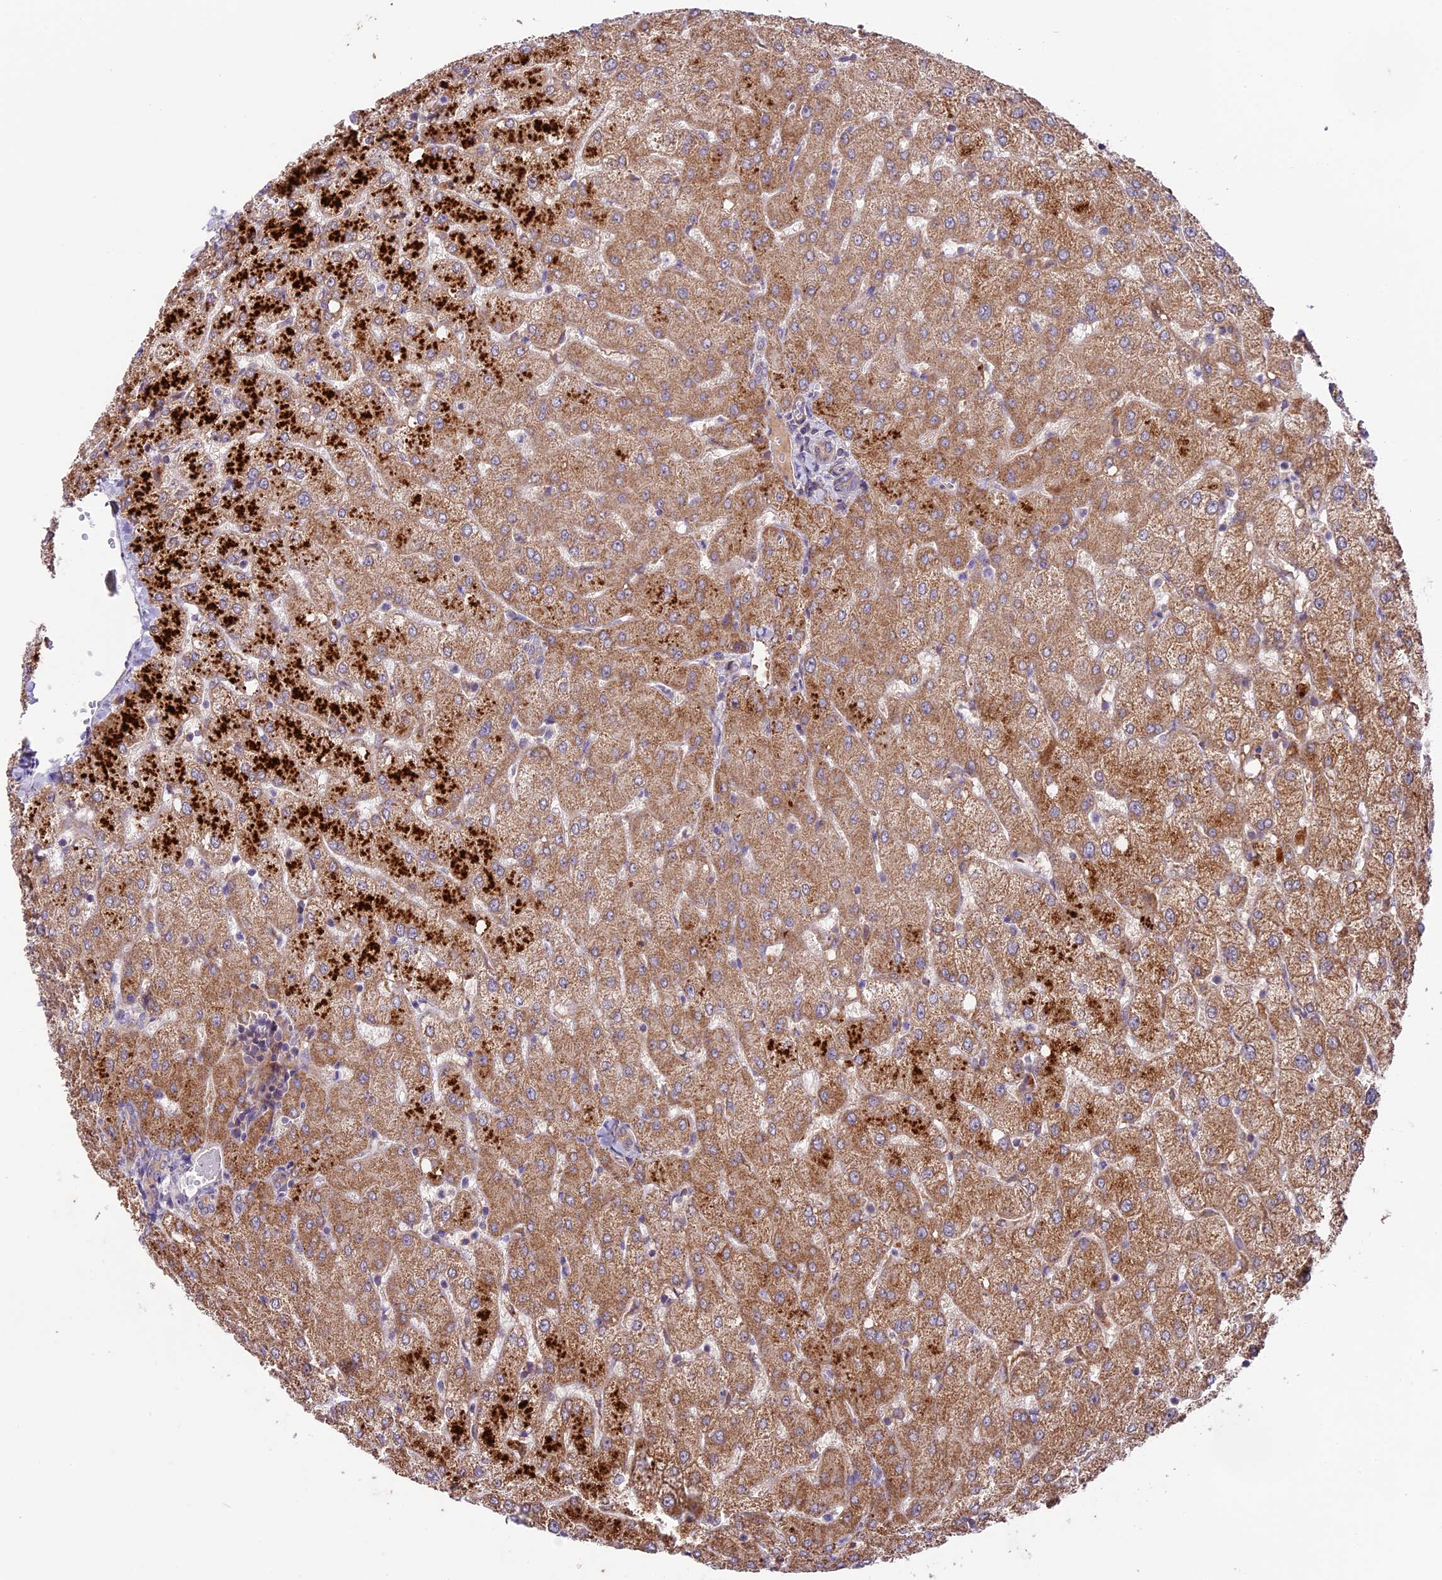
{"staining": {"intensity": "negative", "quantity": "none", "location": "none"}, "tissue": "liver", "cell_type": "Cholangiocytes", "image_type": "normal", "snomed": [{"axis": "morphology", "description": "Normal tissue, NOS"}, {"axis": "topography", "description": "Liver"}], "caption": "Immunohistochemistry (IHC) photomicrograph of unremarkable liver: human liver stained with DAB demonstrates no significant protein positivity in cholangiocytes.", "gene": "COG8", "patient": {"sex": "female", "age": 54}}